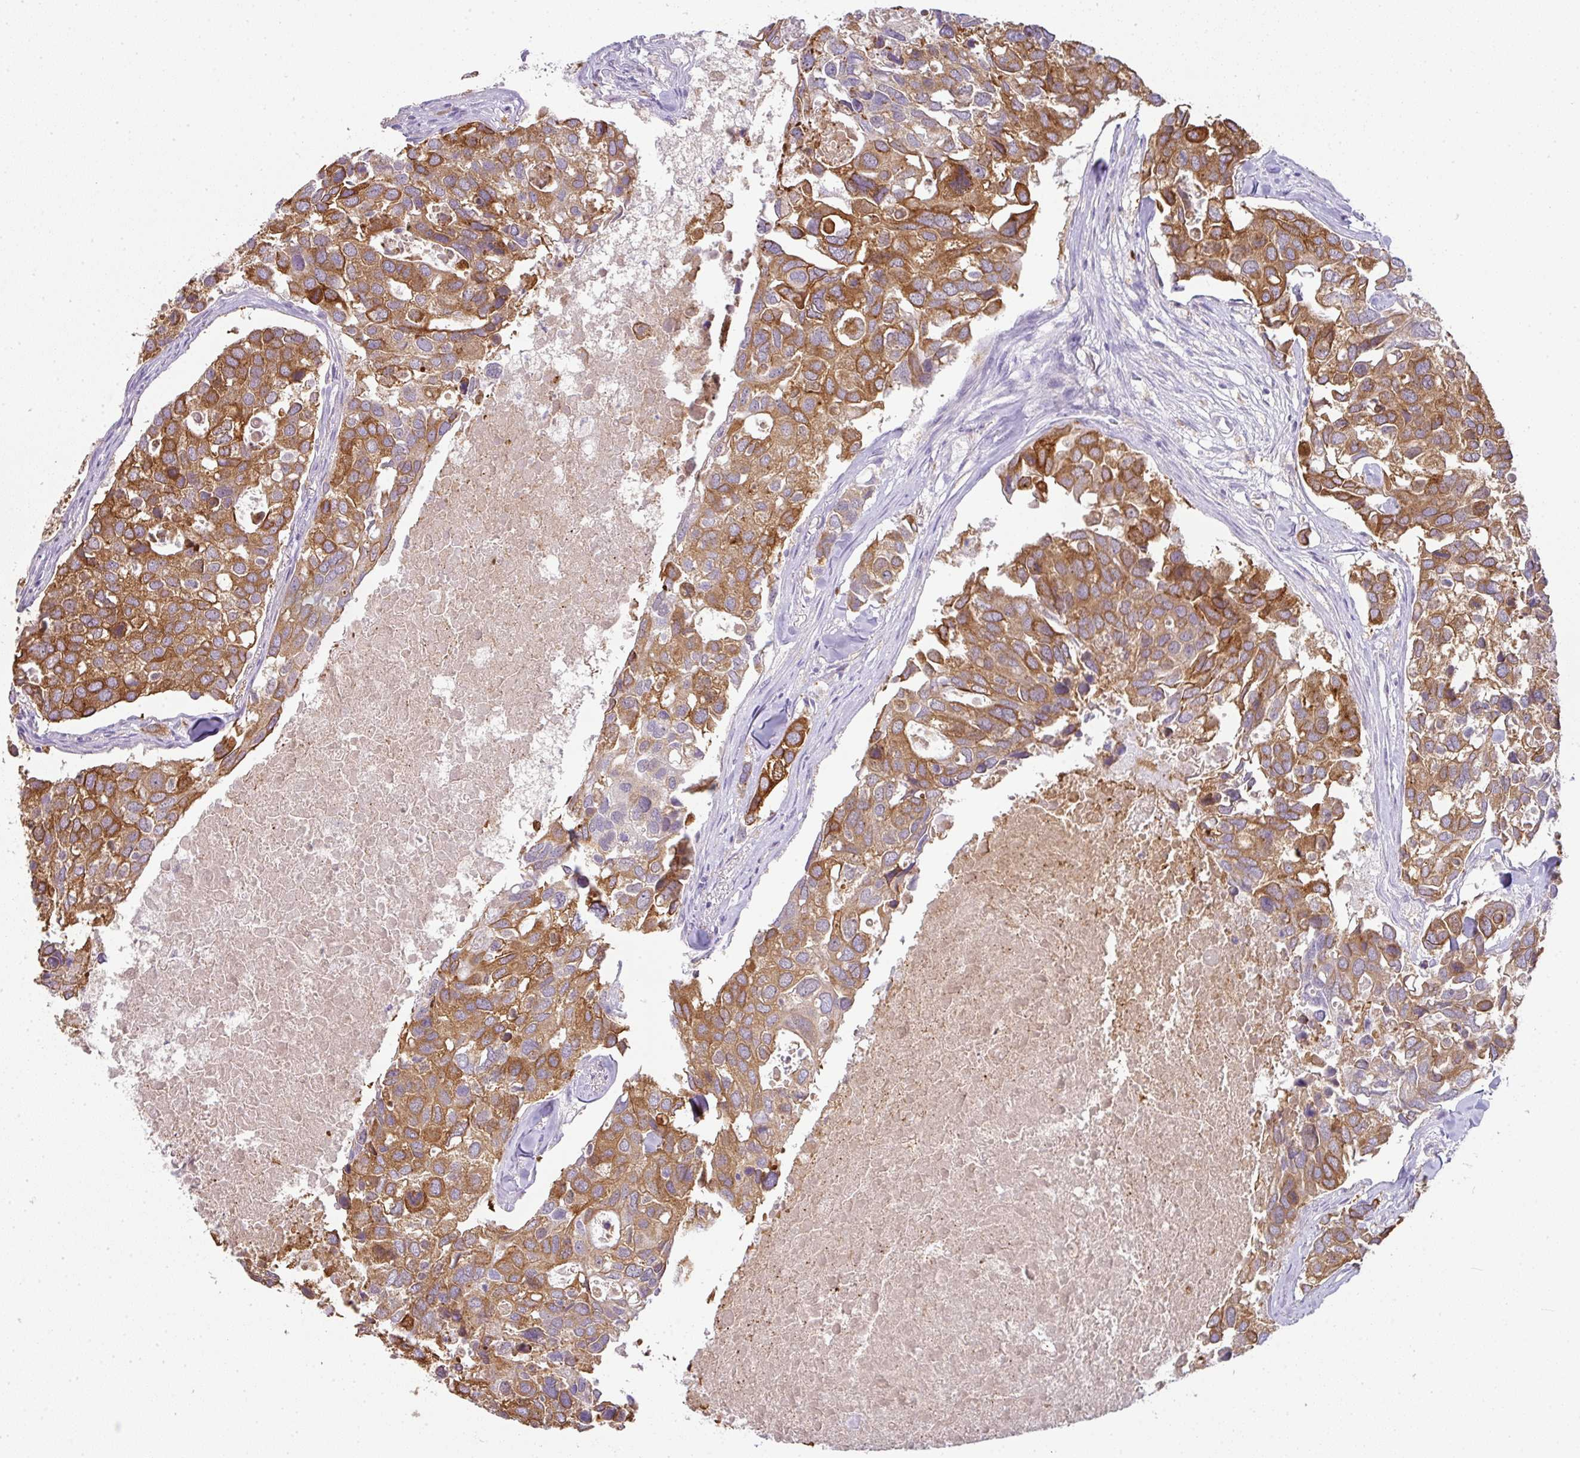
{"staining": {"intensity": "moderate", "quantity": ">75%", "location": "cytoplasmic/membranous"}, "tissue": "breast cancer", "cell_type": "Tumor cells", "image_type": "cancer", "snomed": [{"axis": "morphology", "description": "Duct carcinoma"}, {"axis": "topography", "description": "Breast"}], "caption": "Immunohistochemical staining of human breast intraductal carcinoma demonstrates moderate cytoplasmic/membranous protein staining in about >75% of tumor cells. (Stains: DAB in brown, nuclei in blue, Microscopy: brightfield microscopy at high magnification).", "gene": "FGF17", "patient": {"sex": "female", "age": 83}}